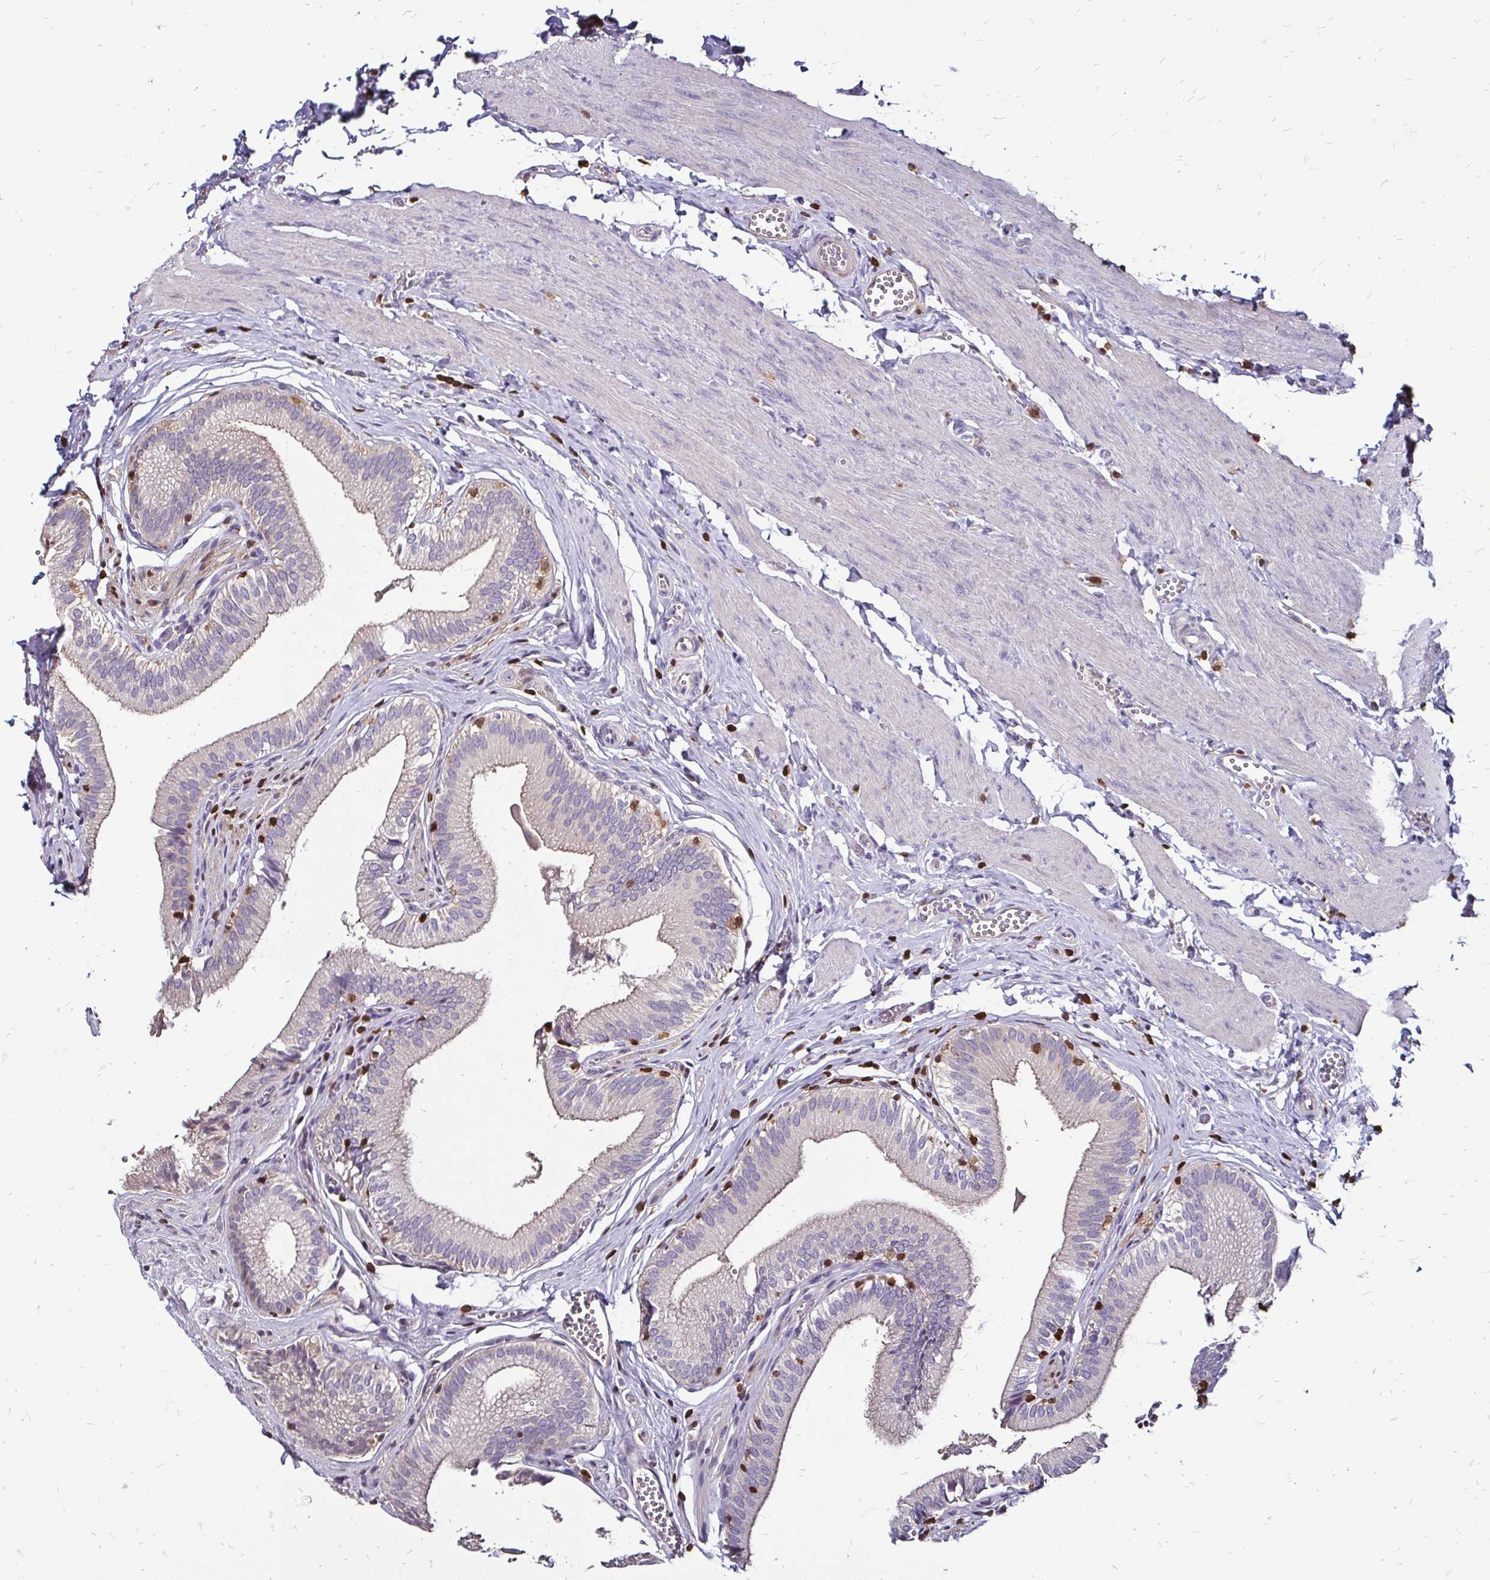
{"staining": {"intensity": "weak", "quantity": "25%-75%", "location": "cytoplasmic/membranous"}, "tissue": "gallbladder", "cell_type": "Glandular cells", "image_type": "normal", "snomed": [{"axis": "morphology", "description": "Normal tissue, NOS"}, {"axis": "topography", "description": "Gallbladder"}, {"axis": "topography", "description": "Peripheral nerve tissue"}], "caption": "Brown immunohistochemical staining in unremarkable human gallbladder shows weak cytoplasmic/membranous positivity in approximately 25%-75% of glandular cells.", "gene": "ZFP1", "patient": {"sex": "male", "age": 17}}